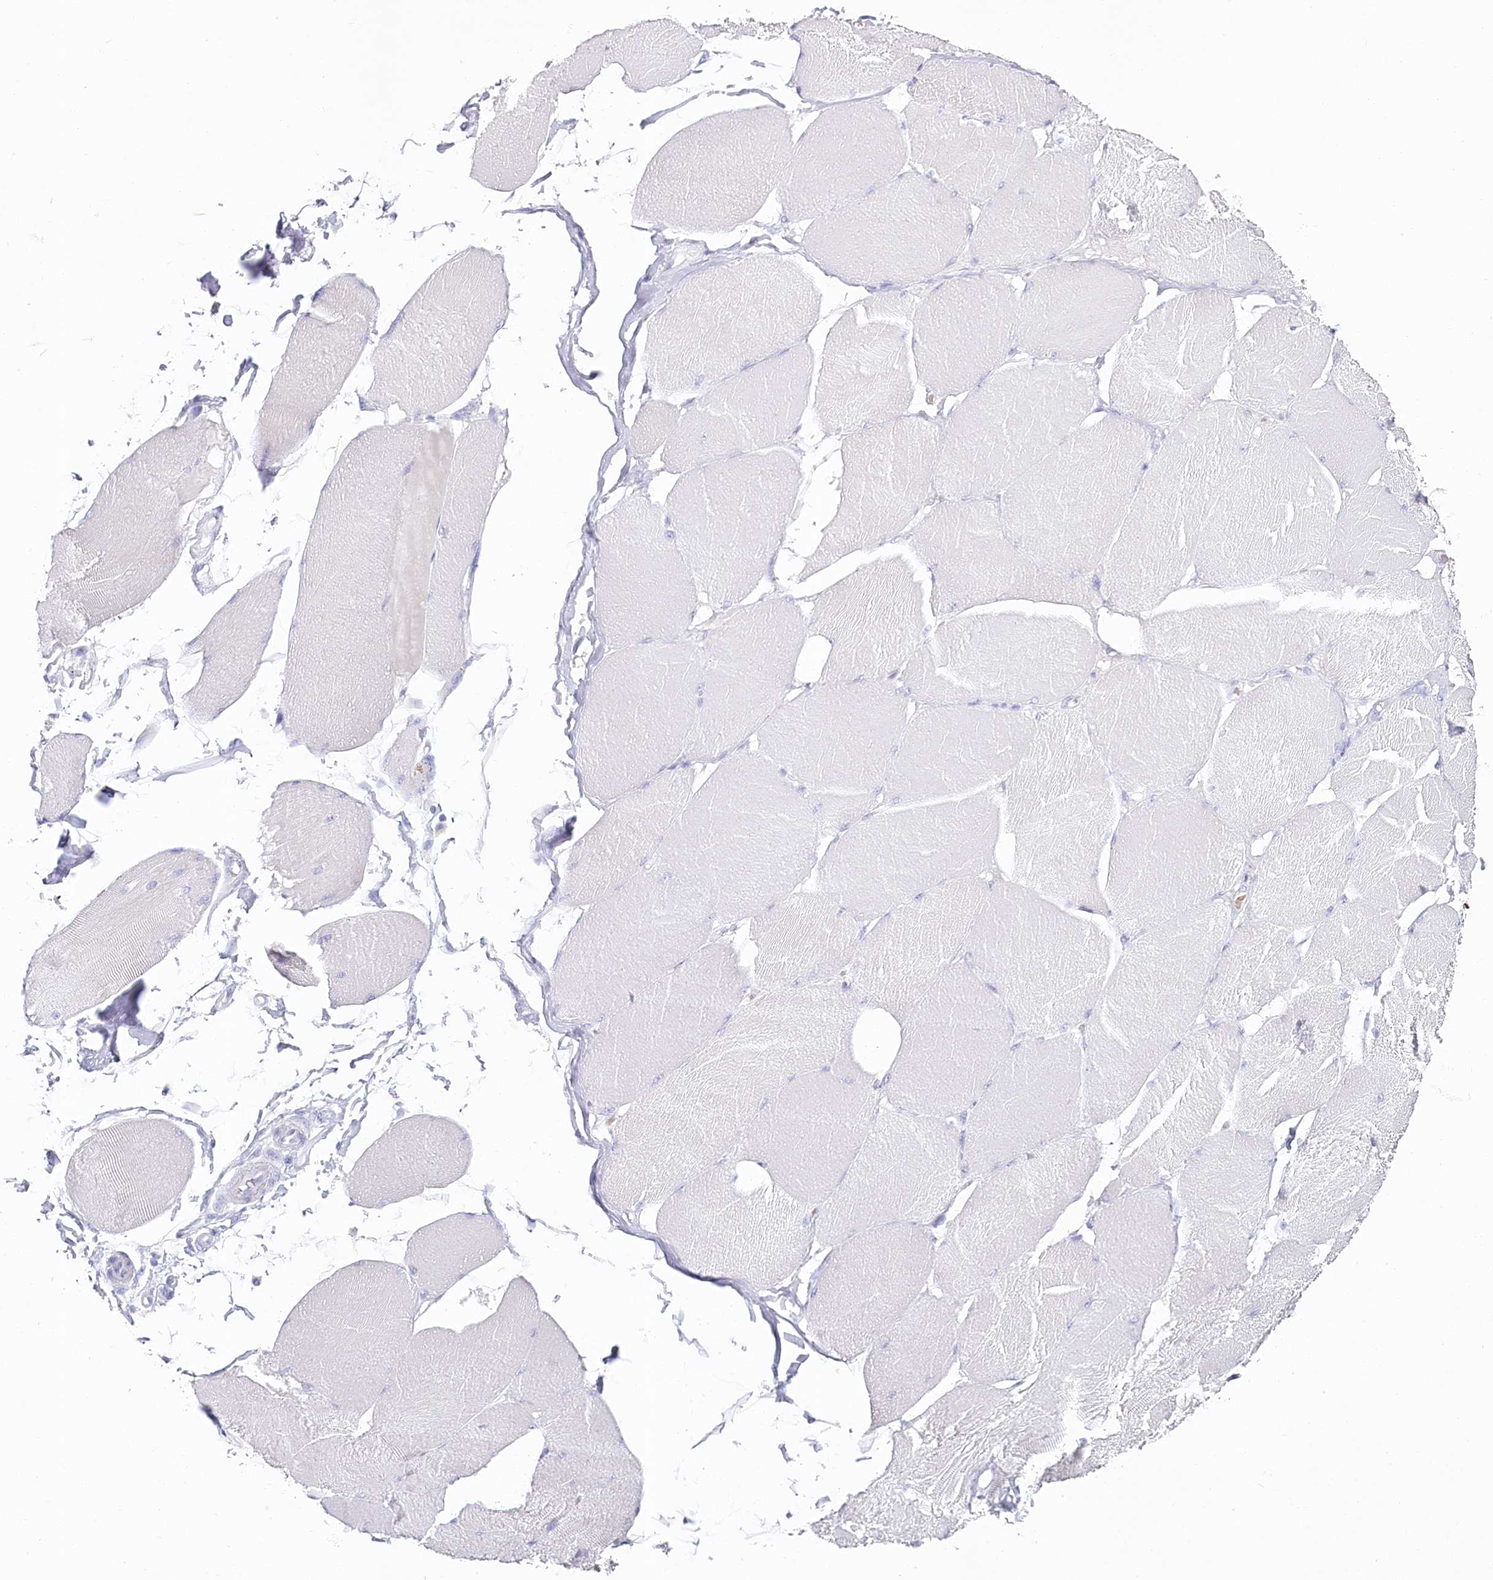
{"staining": {"intensity": "negative", "quantity": "none", "location": "none"}, "tissue": "skeletal muscle", "cell_type": "Myocytes", "image_type": "normal", "snomed": [{"axis": "morphology", "description": "Normal tissue, NOS"}, {"axis": "topography", "description": "Skin"}, {"axis": "topography", "description": "Skeletal muscle"}], "caption": "The photomicrograph shows no significant positivity in myocytes of skeletal muscle. The staining was performed using DAB to visualize the protein expression in brown, while the nuclei were stained in blue with hematoxylin (Magnification: 20x).", "gene": "IFIT5", "patient": {"sex": "male", "age": 83}}